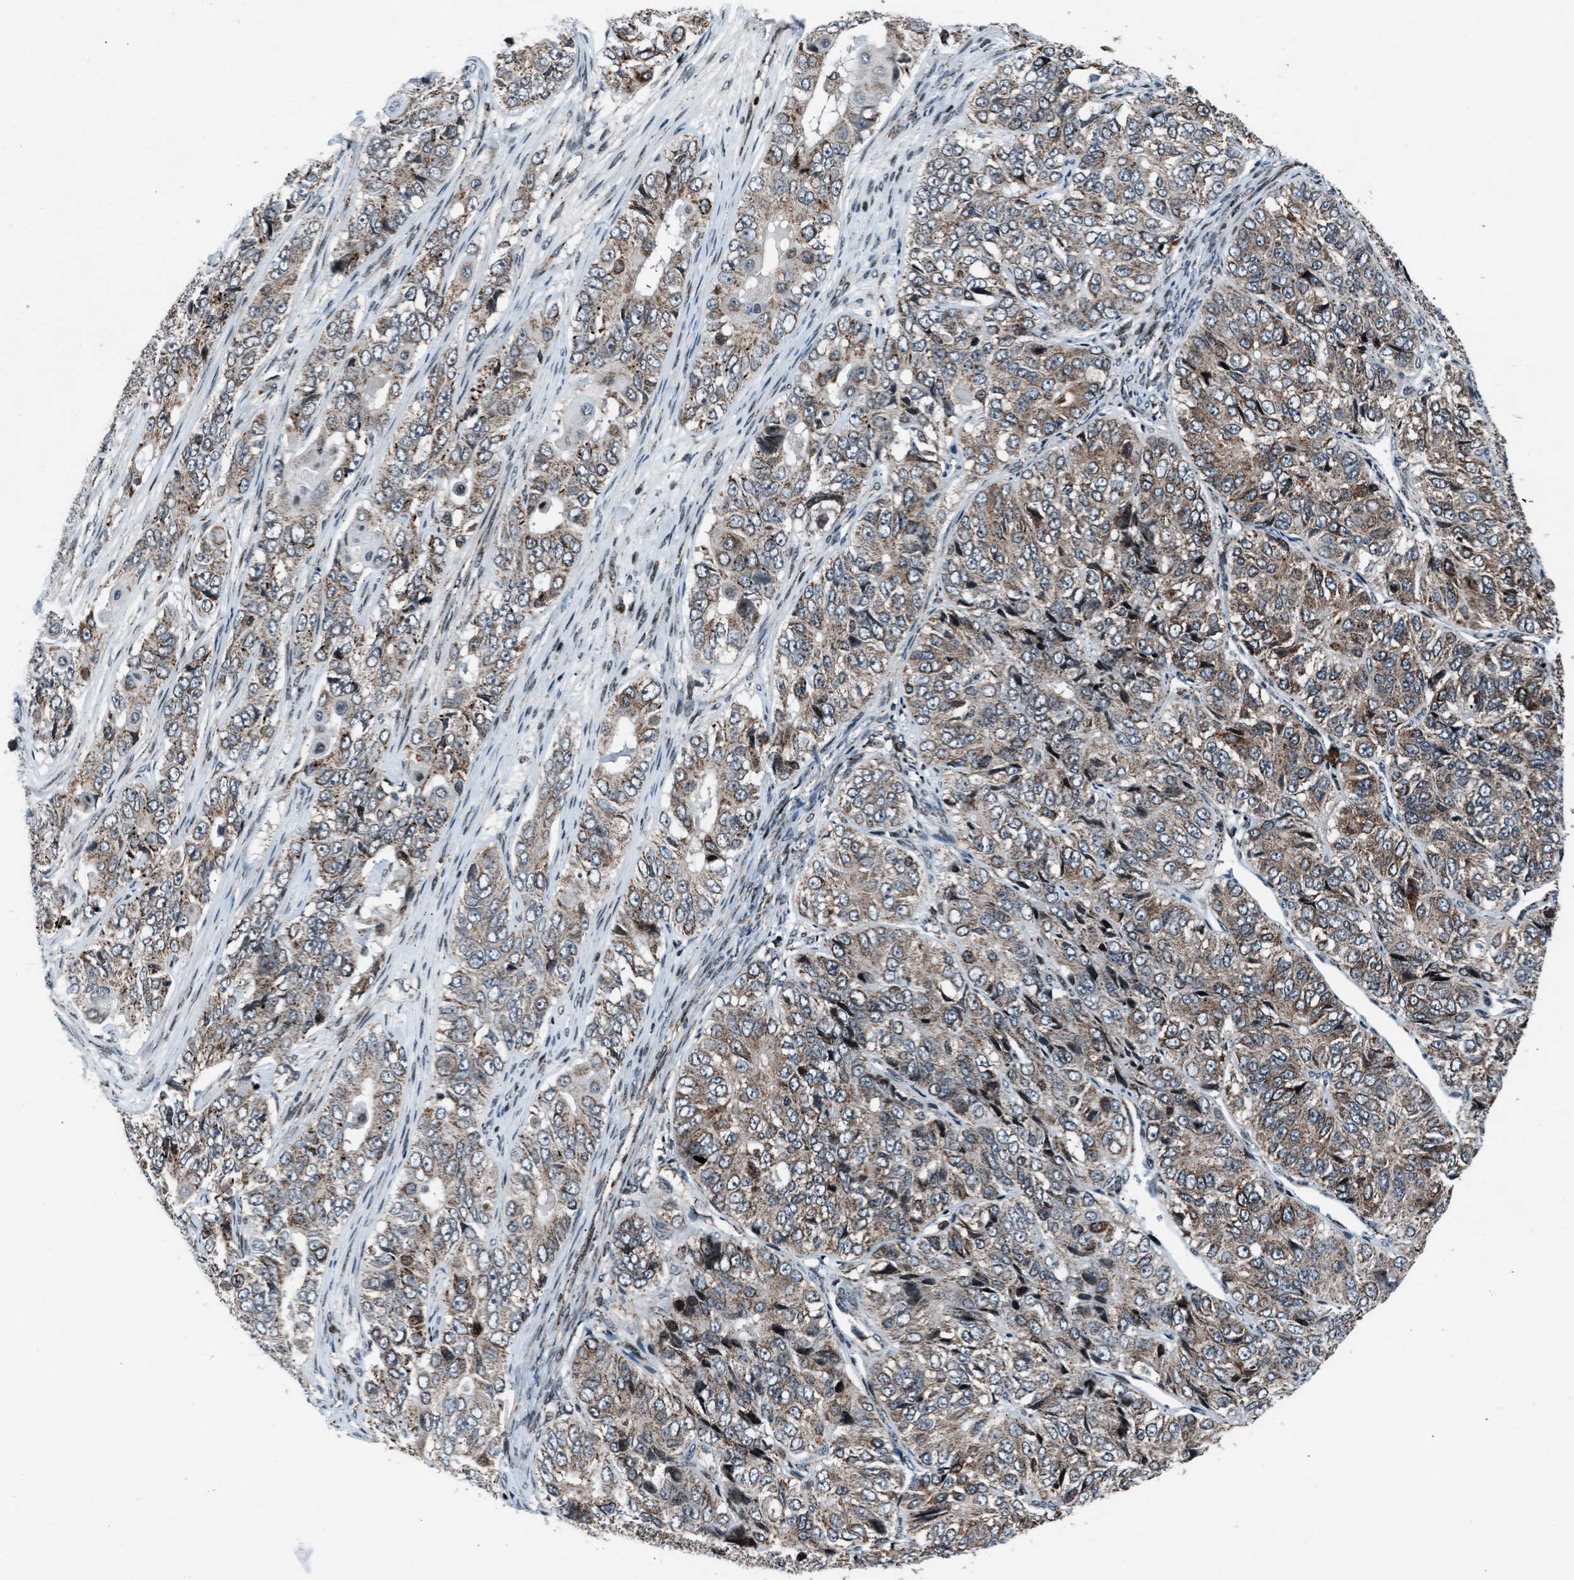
{"staining": {"intensity": "weak", "quantity": ">75%", "location": "cytoplasmic/membranous"}, "tissue": "ovarian cancer", "cell_type": "Tumor cells", "image_type": "cancer", "snomed": [{"axis": "morphology", "description": "Carcinoma, endometroid"}, {"axis": "topography", "description": "Ovary"}], "caption": "Brown immunohistochemical staining in human ovarian endometroid carcinoma reveals weak cytoplasmic/membranous expression in approximately >75% of tumor cells.", "gene": "MORC3", "patient": {"sex": "female", "age": 51}}